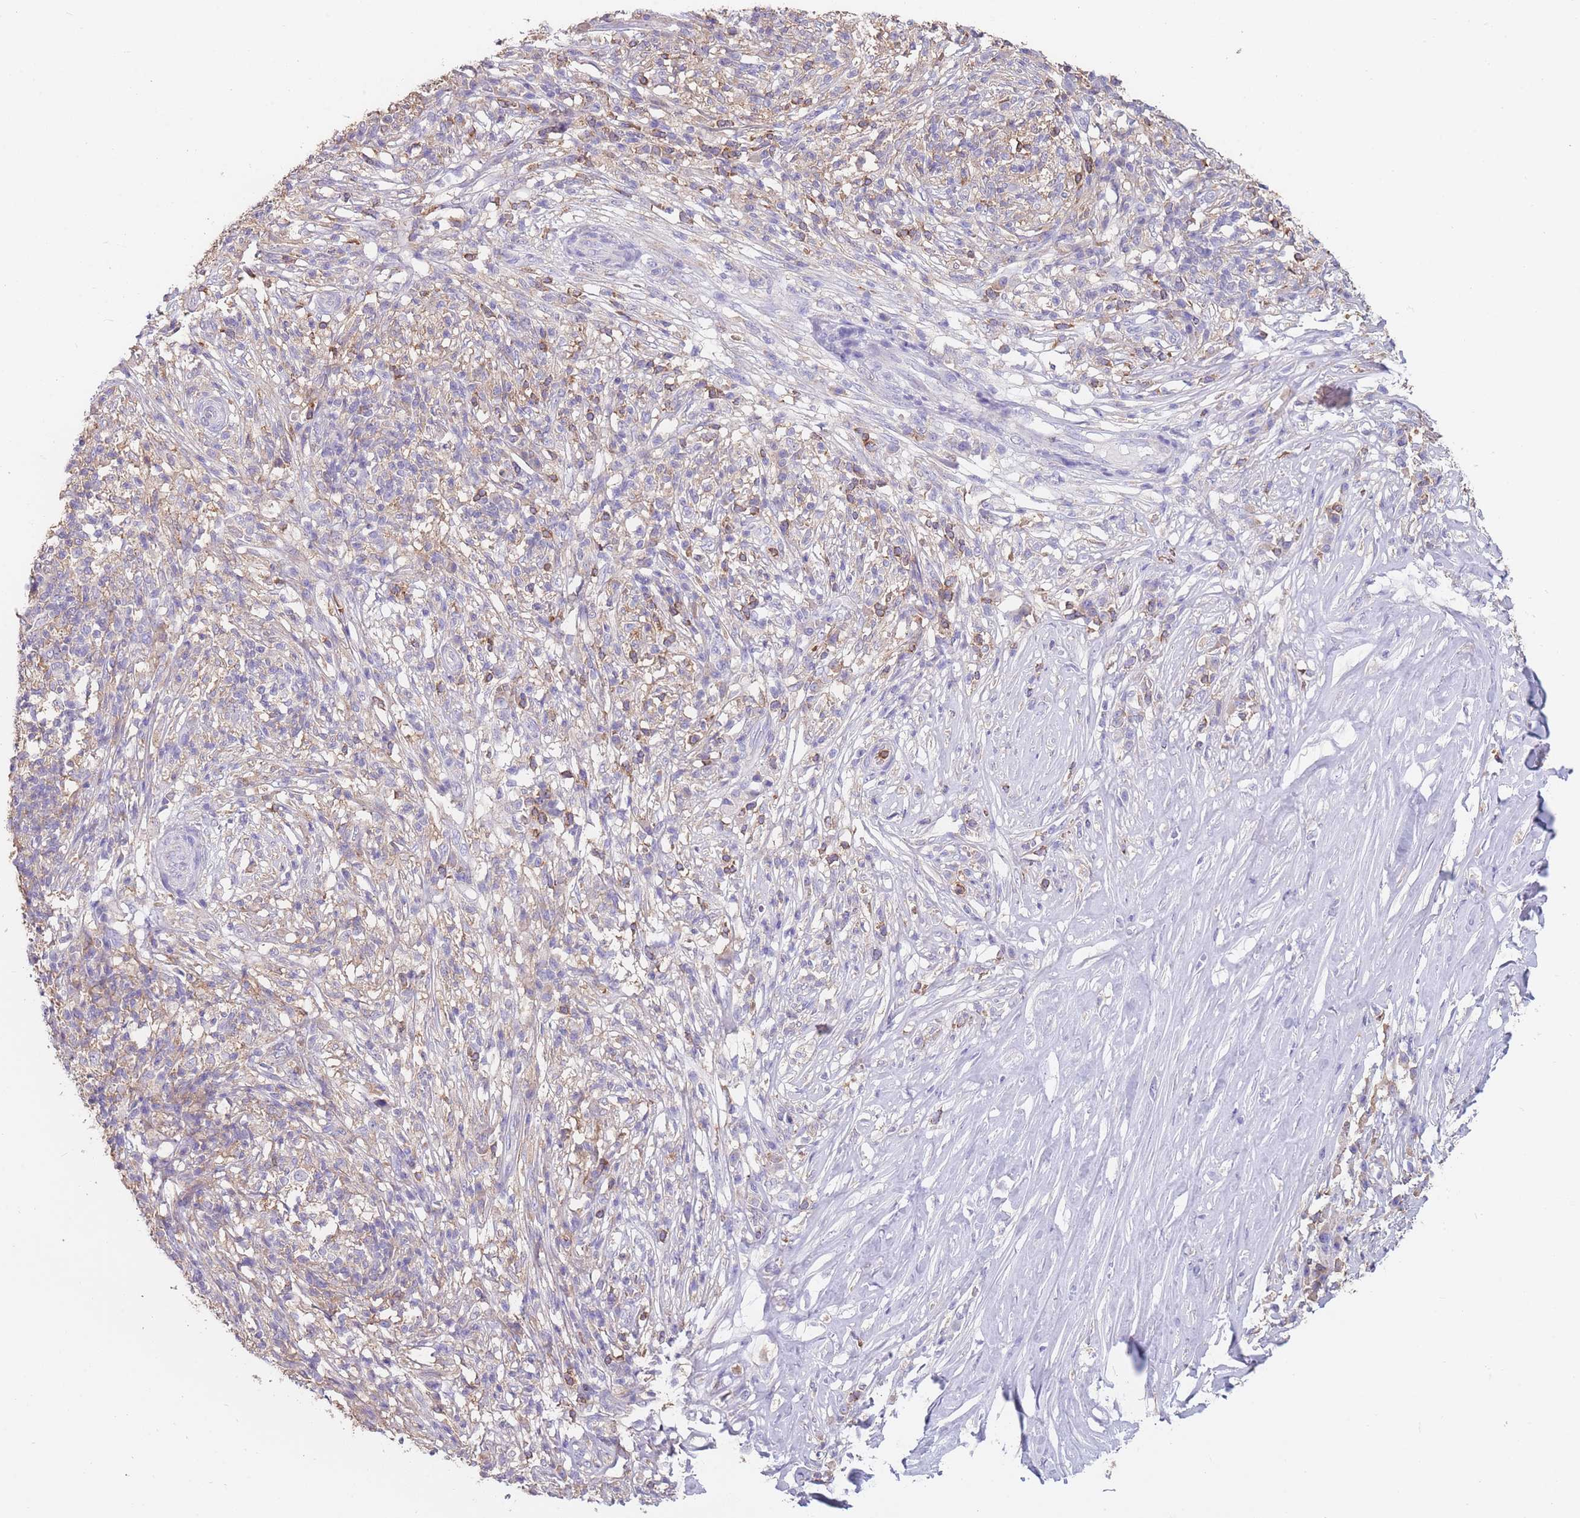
{"staining": {"intensity": "negative", "quantity": "none", "location": "none"}, "tissue": "melanoma", "cell_type": "Tumor cells", "image_type": "cancer", "snomed": [{"axis": "morphology", "description": "Malignant melanoma, NOS"}, {"axis": "topography", "description": "Skin"}], "caption": "High power microscopy micrograph of an immunohistochemistry (IHC) micrograph of malignant melanoma, revealing no significant staining in tumor cells.", "gene": "CLEC12A", "patient": {"sex": "male", "age": 66}}